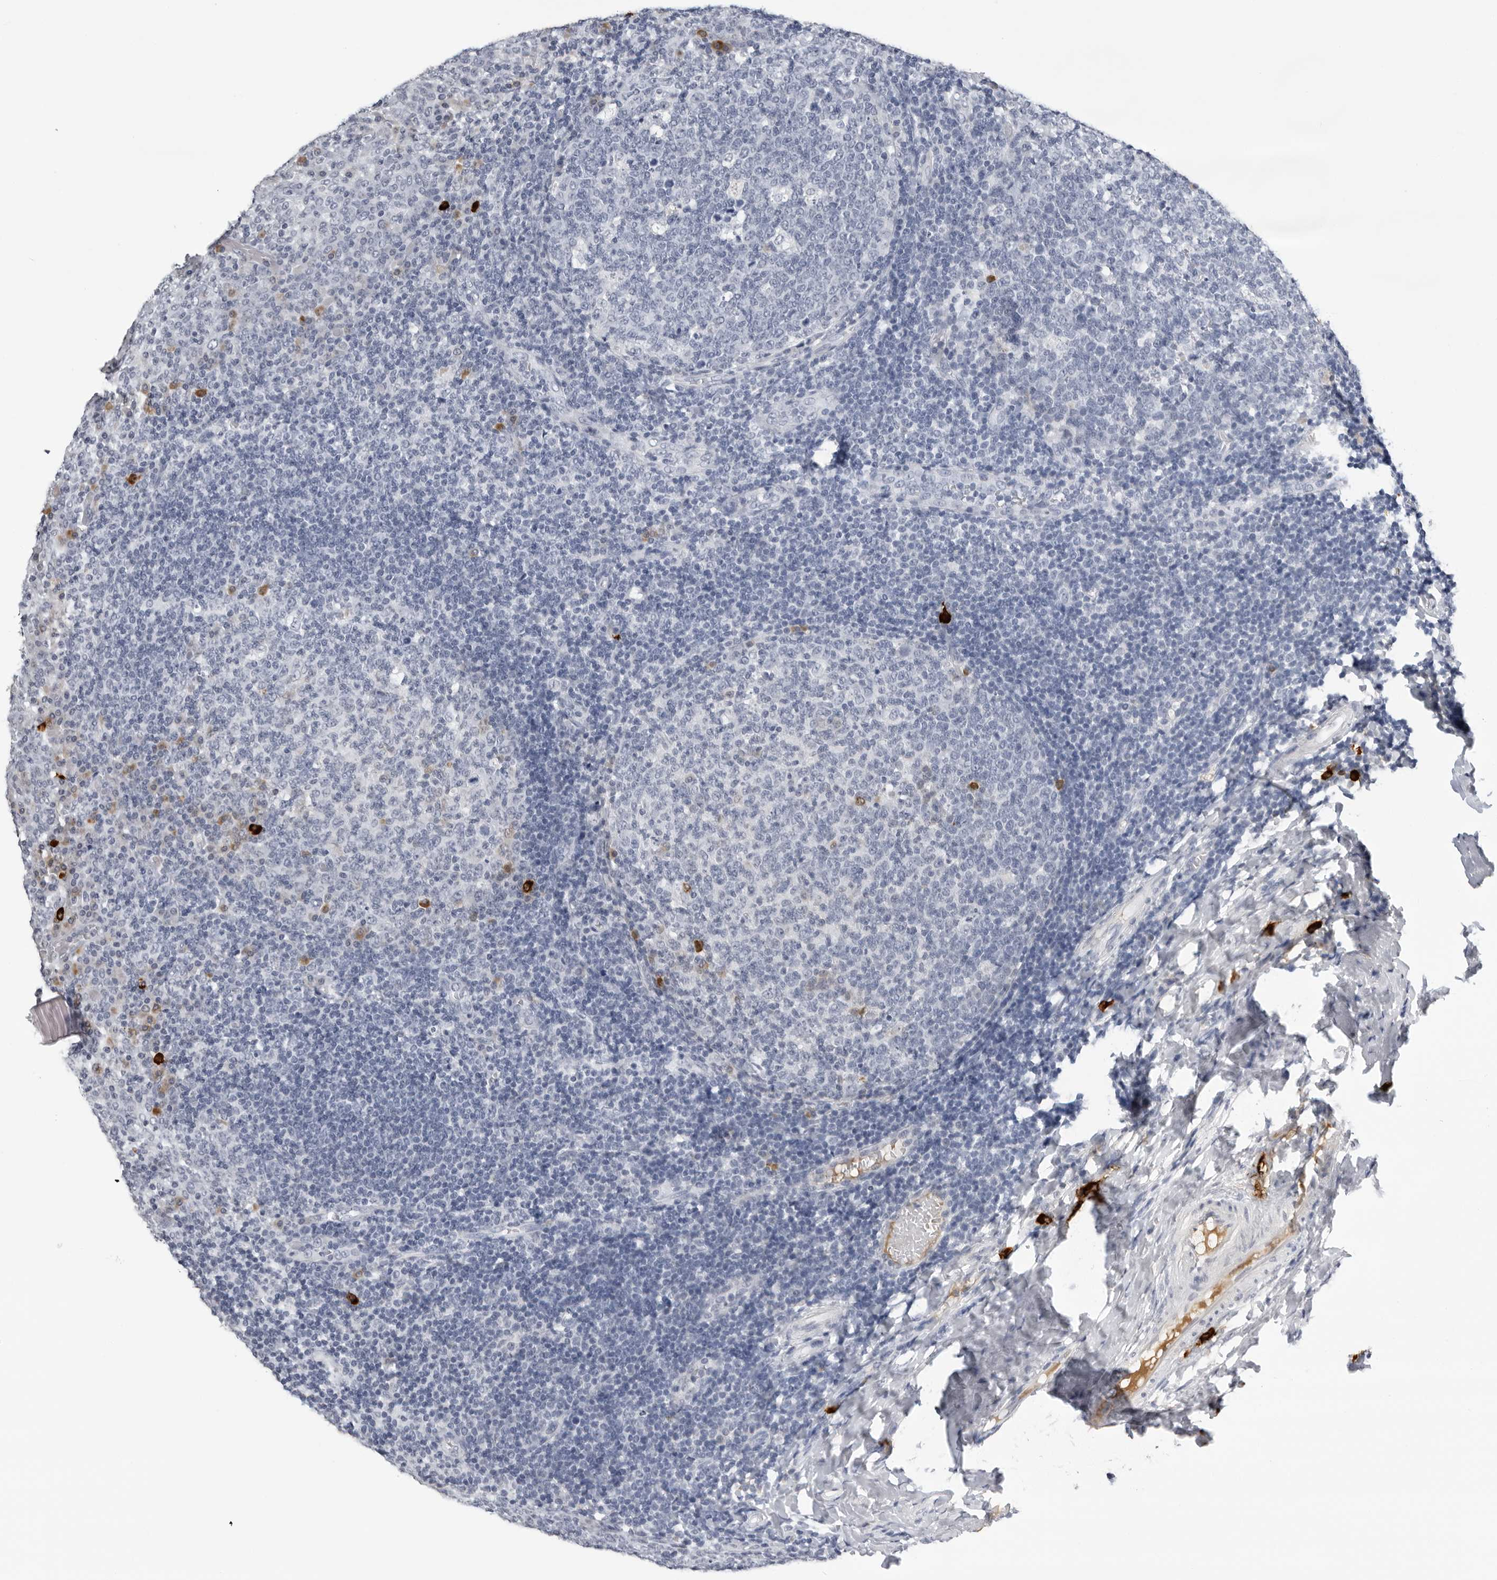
{"staining": {"intensity": "negative", "quantity": "none", "location": "none"}, "tissue": "tonsil", "cell_type": "Germinal center cells", "image_type": "normal", "snomed": [{"axis": "morphology", "description": "Normal tissue, NOS"}, {"axis": "topography", "description": "Tonsil"}], "caption": "DAB immunohistochemical staining of normal human tonsil displays no significant staining in germinal center cells.", "gene": "ZNF502", "patient": {"sex": "female", "age": 19}}